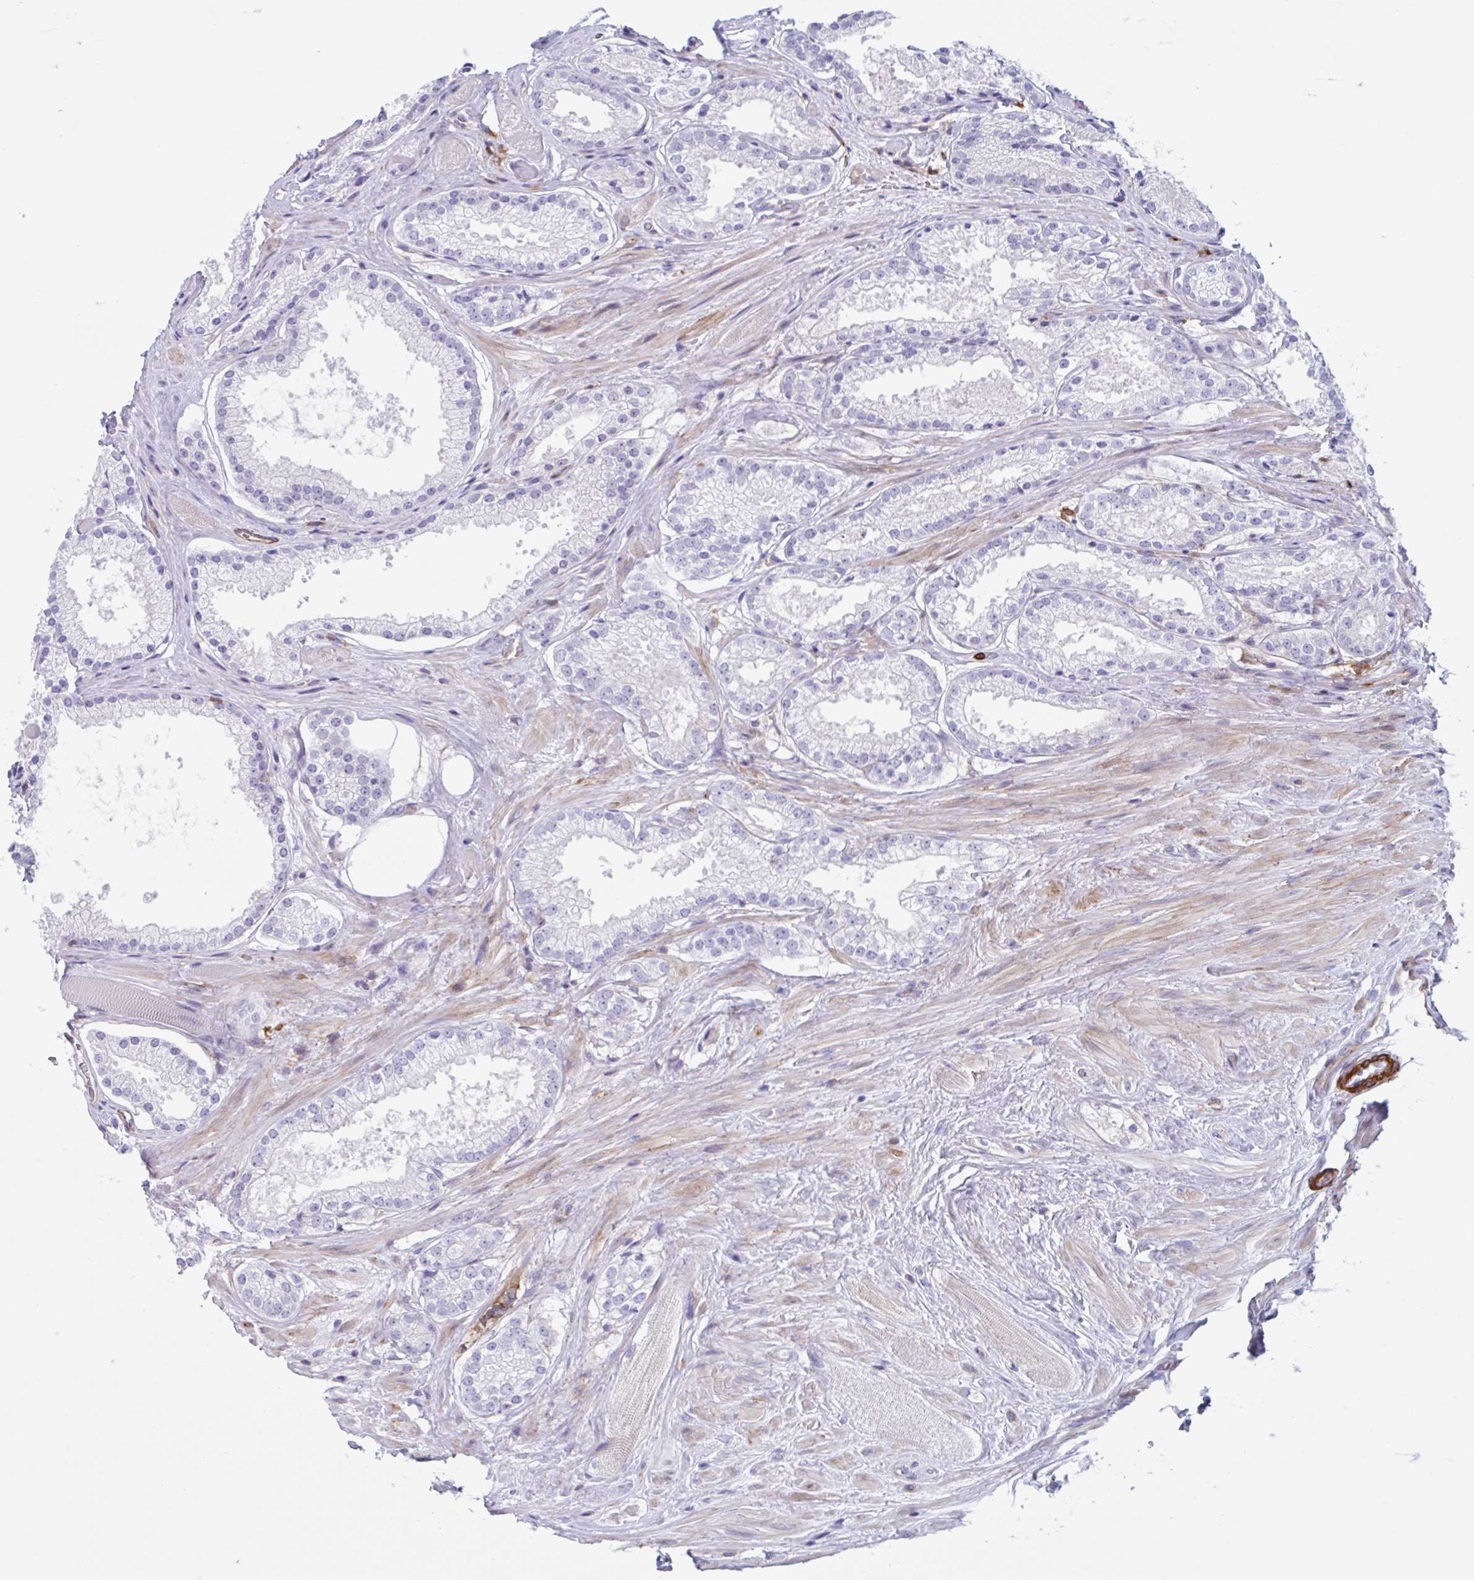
{"staining": {"intensity": "negative", "quantity": "none", "location": "none"}, "tissue": "prostate cancer", "cell_type": "Tumor cells", "image_type": "cancer", "snomed": [{"axis": "morphology", "description": "Adenocarcinoma, High grade"}, {"axis": "topography", "description": "Prostate"}], "caption": "Histopathology image shows no protein positivity in tumor cells of prostate high-grade adenocarcinoma tissue. (DAB immunohistochemistry, high magnification).", "gene": "EFHD1", "patient": {"sex": "male", "age": 68}}